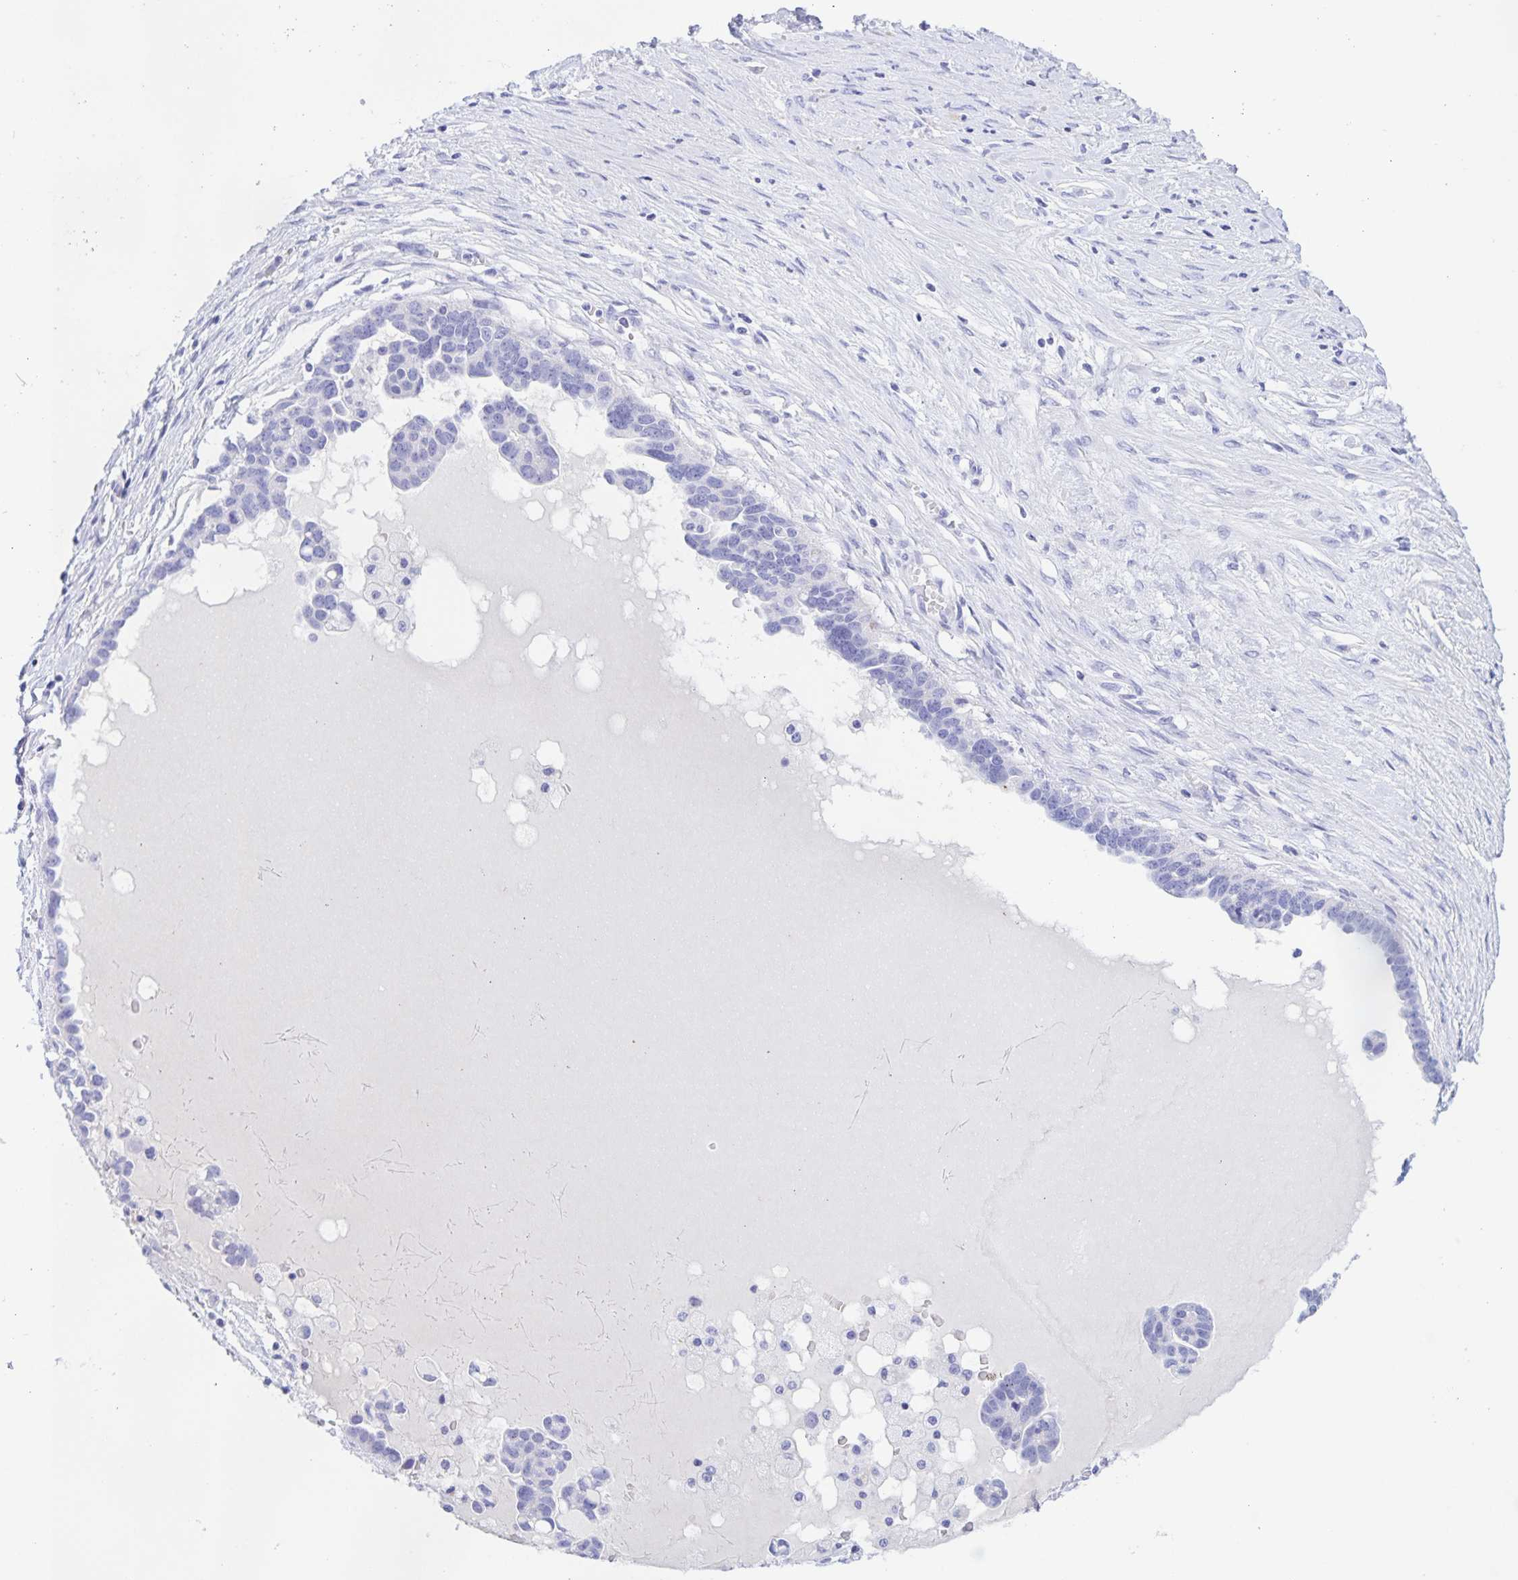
{"staining": {"intensity": "negative", "quantity": "none", "location": "none"}, "tissue": "ovarian cancer", "cell_type": "Tumor cells", "image_type": "cancer", "snomed": [{"axis": "morphology", "description": "Cystadenocarcinoma, serous, NOS"}, {"axis": "topography", "description": "Ovary"}], "caption": "Image shows no protein positivity in tumor cells of ovarian cancer (serous cystadenocarcinoma) tissue.", "gene": "CATSPER4", "patient": {"sex": "female", "age": 54}}